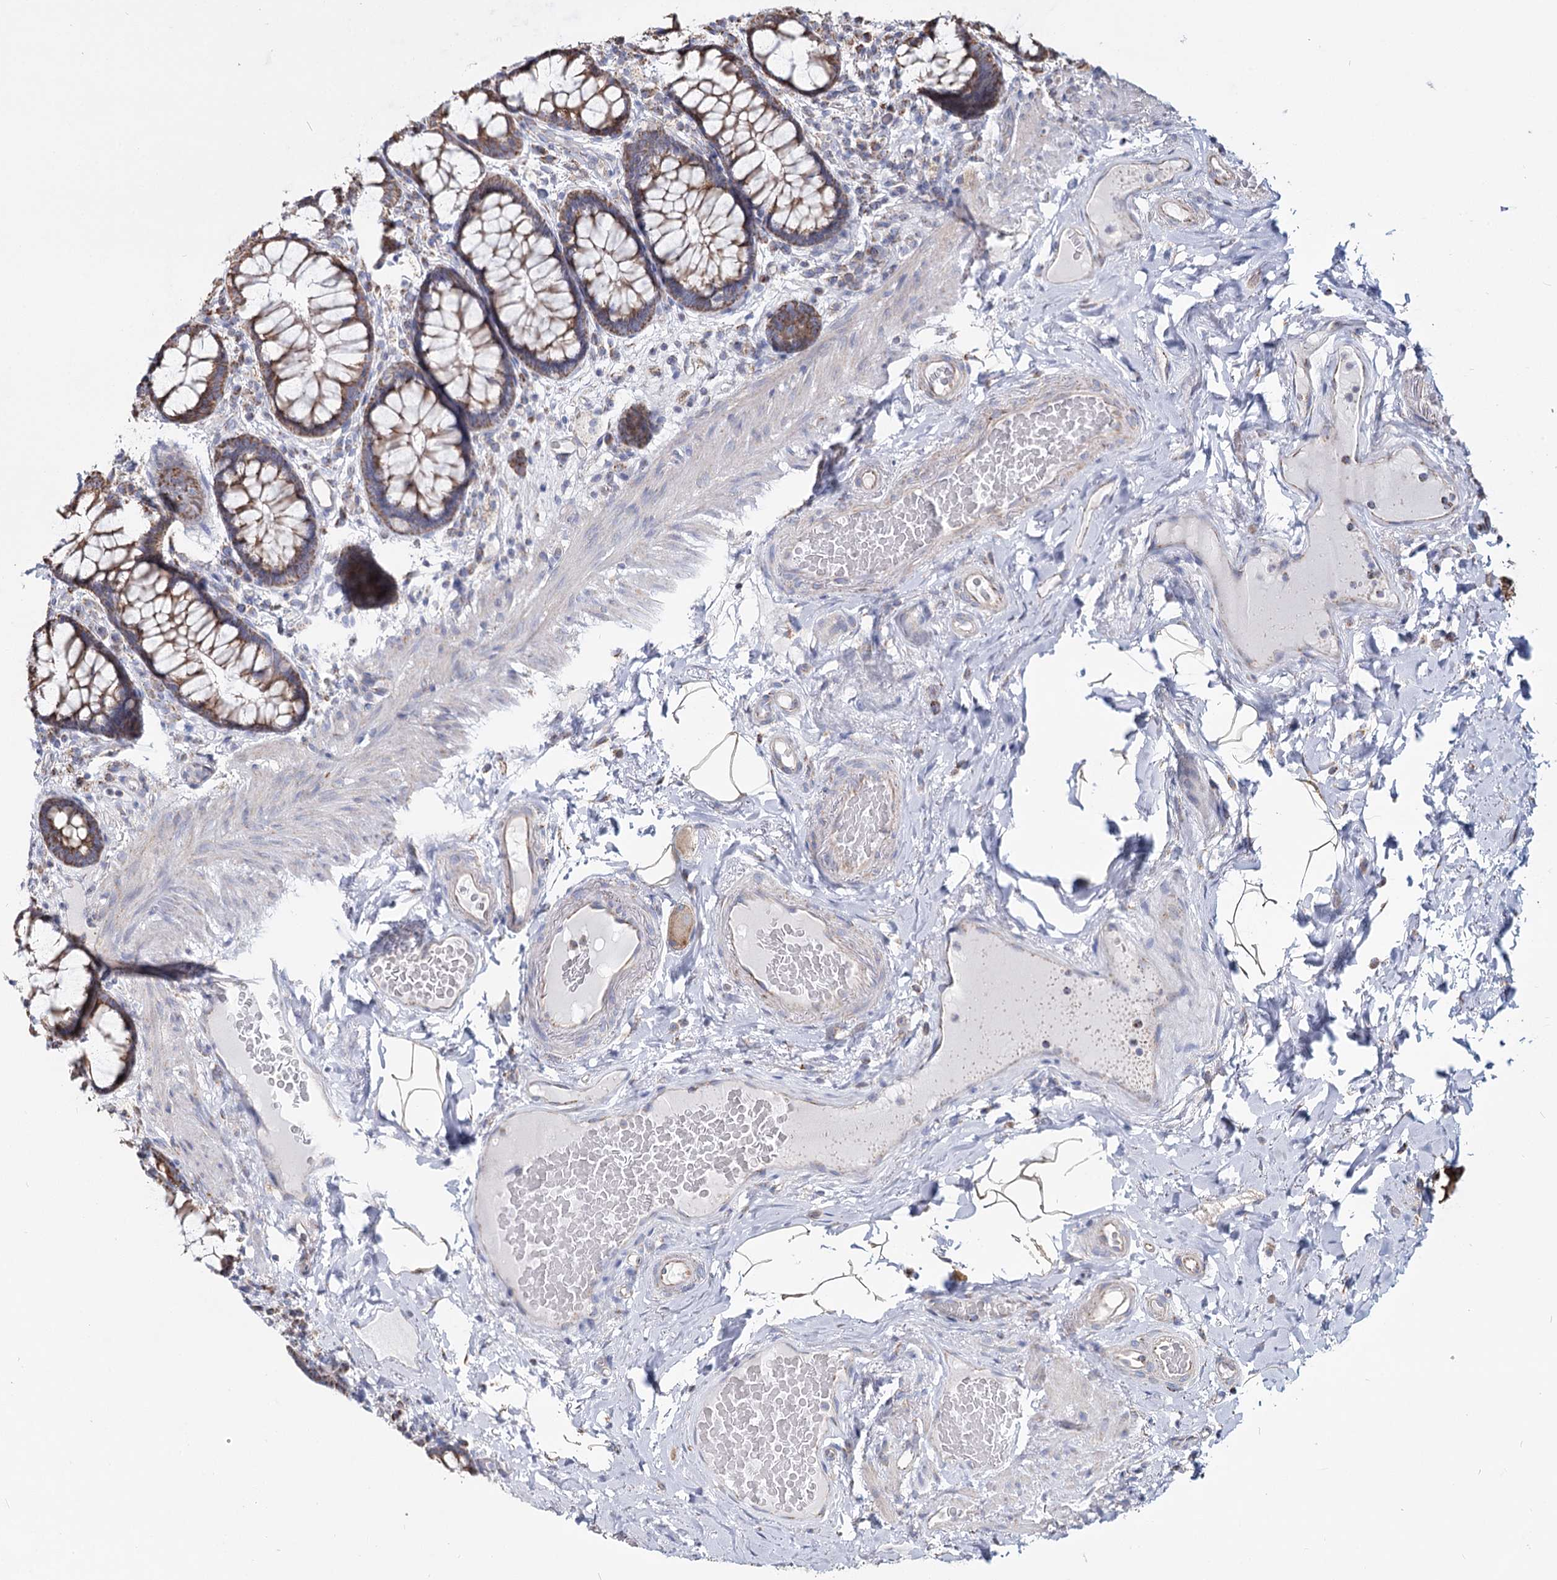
{"staining": {"intensity": "moderate", "quantity": ">75%", "location": "cytoplasmic/membranous"}, "tissue": "rectum", "cell_type": "Glandular cells", "image_type": "normal", "snomed": [{"axis": "morphology", "description": "Normal tissue, NOS"}, {"axis": "topography", "description": "Rectum"}], "caption": "The histopathology image reveals staining of benign rectum, revealing moderate cytoplasmic/membranous protein expression (brown color) within glandular cells.", "gene": "CCDC73", "patient": {"sex": "male", "age": 83}}